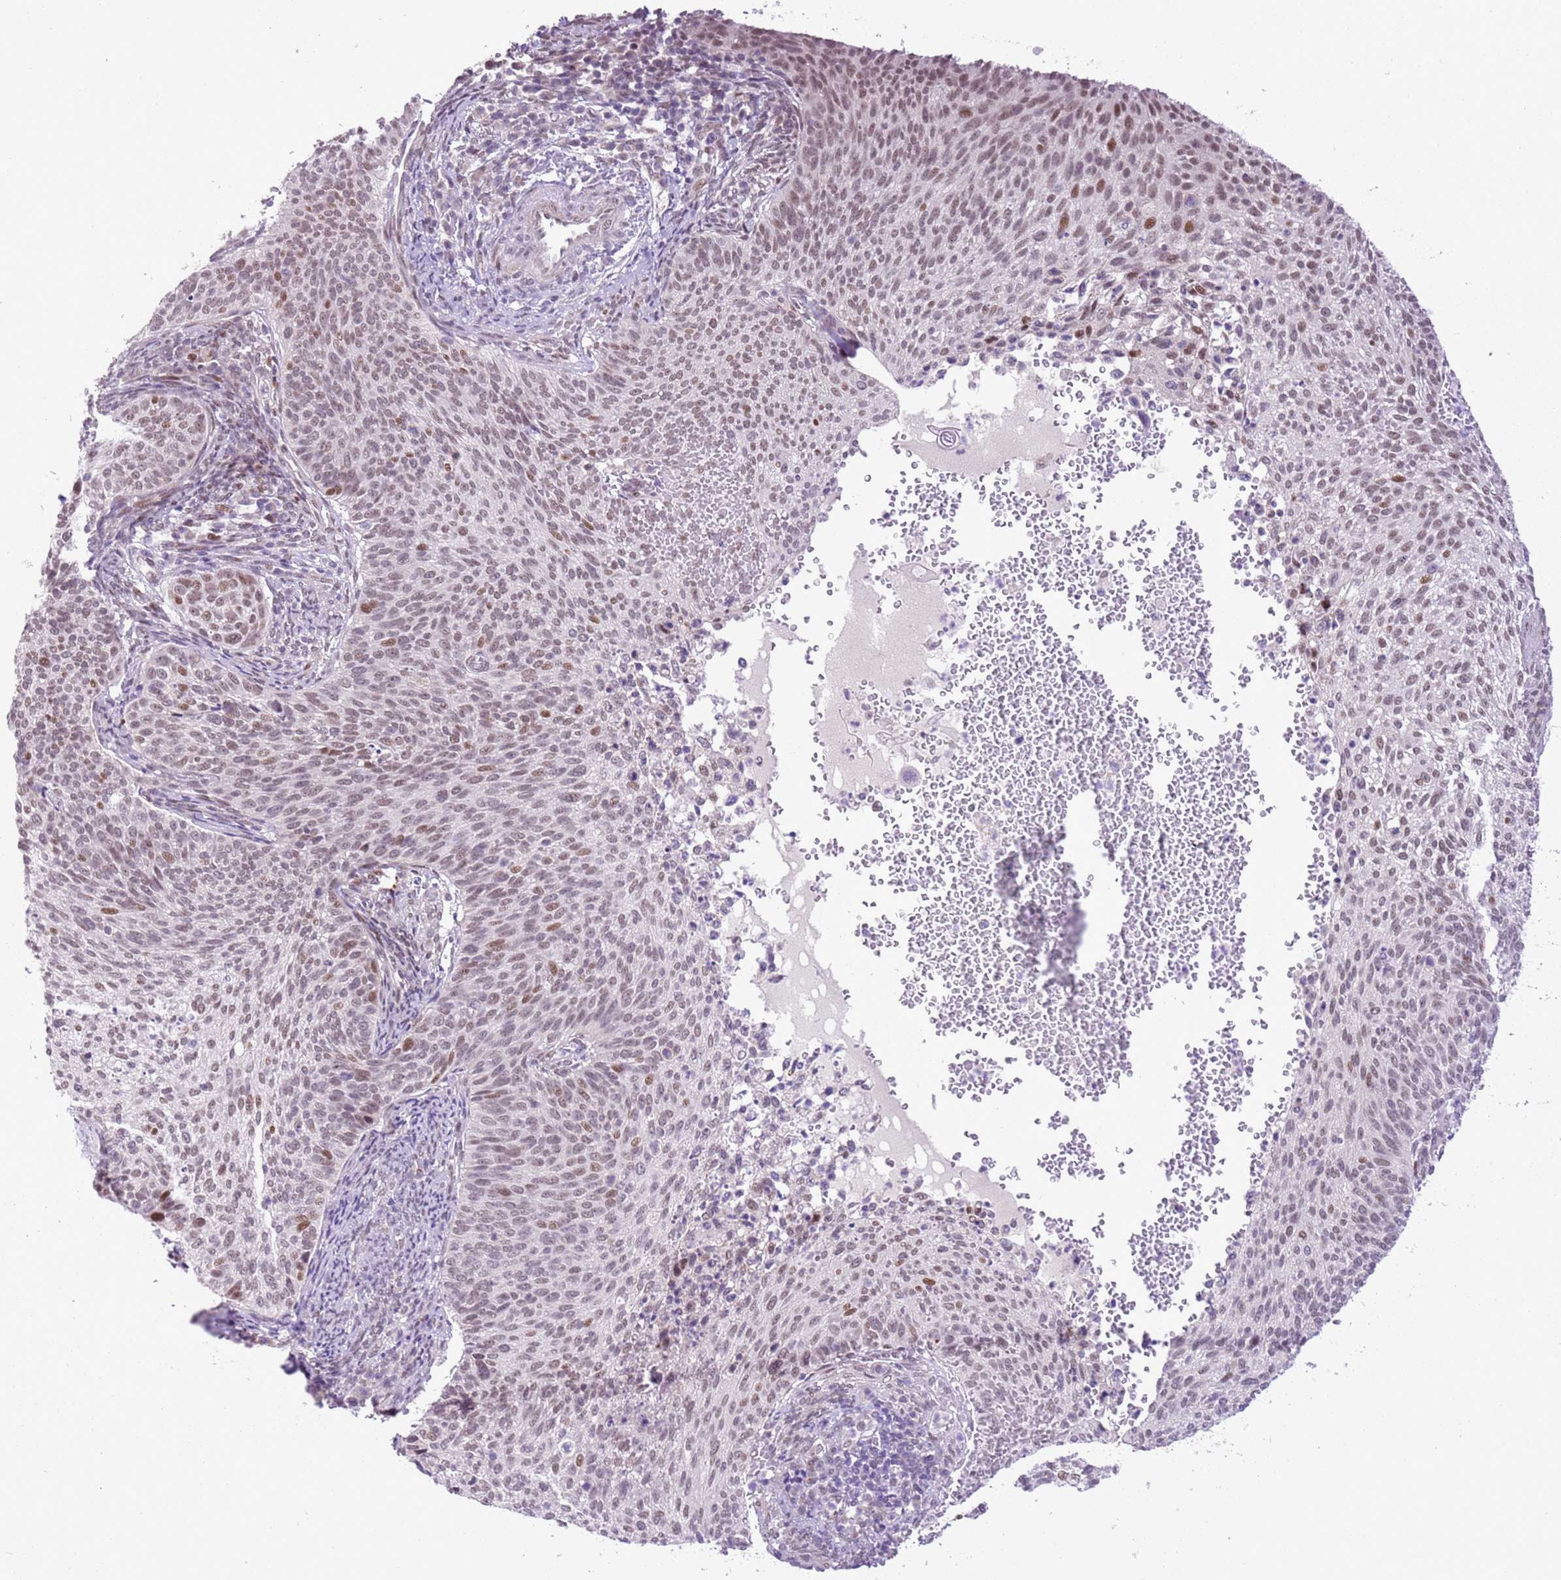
{"staining": {"intensity": "moderate", "quantity": "25%-75%", "location": "nuclear"}, "tissue": "cervical cancer", "cell_type": "Tumor cells", "image_type": "cancer", "snomed": [{"axis": "morphology", "description": "Squamous cell carcinoma, NOS"}, {"axis": "topography", "description": "Cervix"}], "caption": "This is a photomicrograph of immunohistochemistry (IHC) staining of cervical squamous cell carcinoma, which shows moderate positivity in the nuclear of tumor cells.", "gene": "NACC2", "patient": {"sex": "female", "age": 70}}